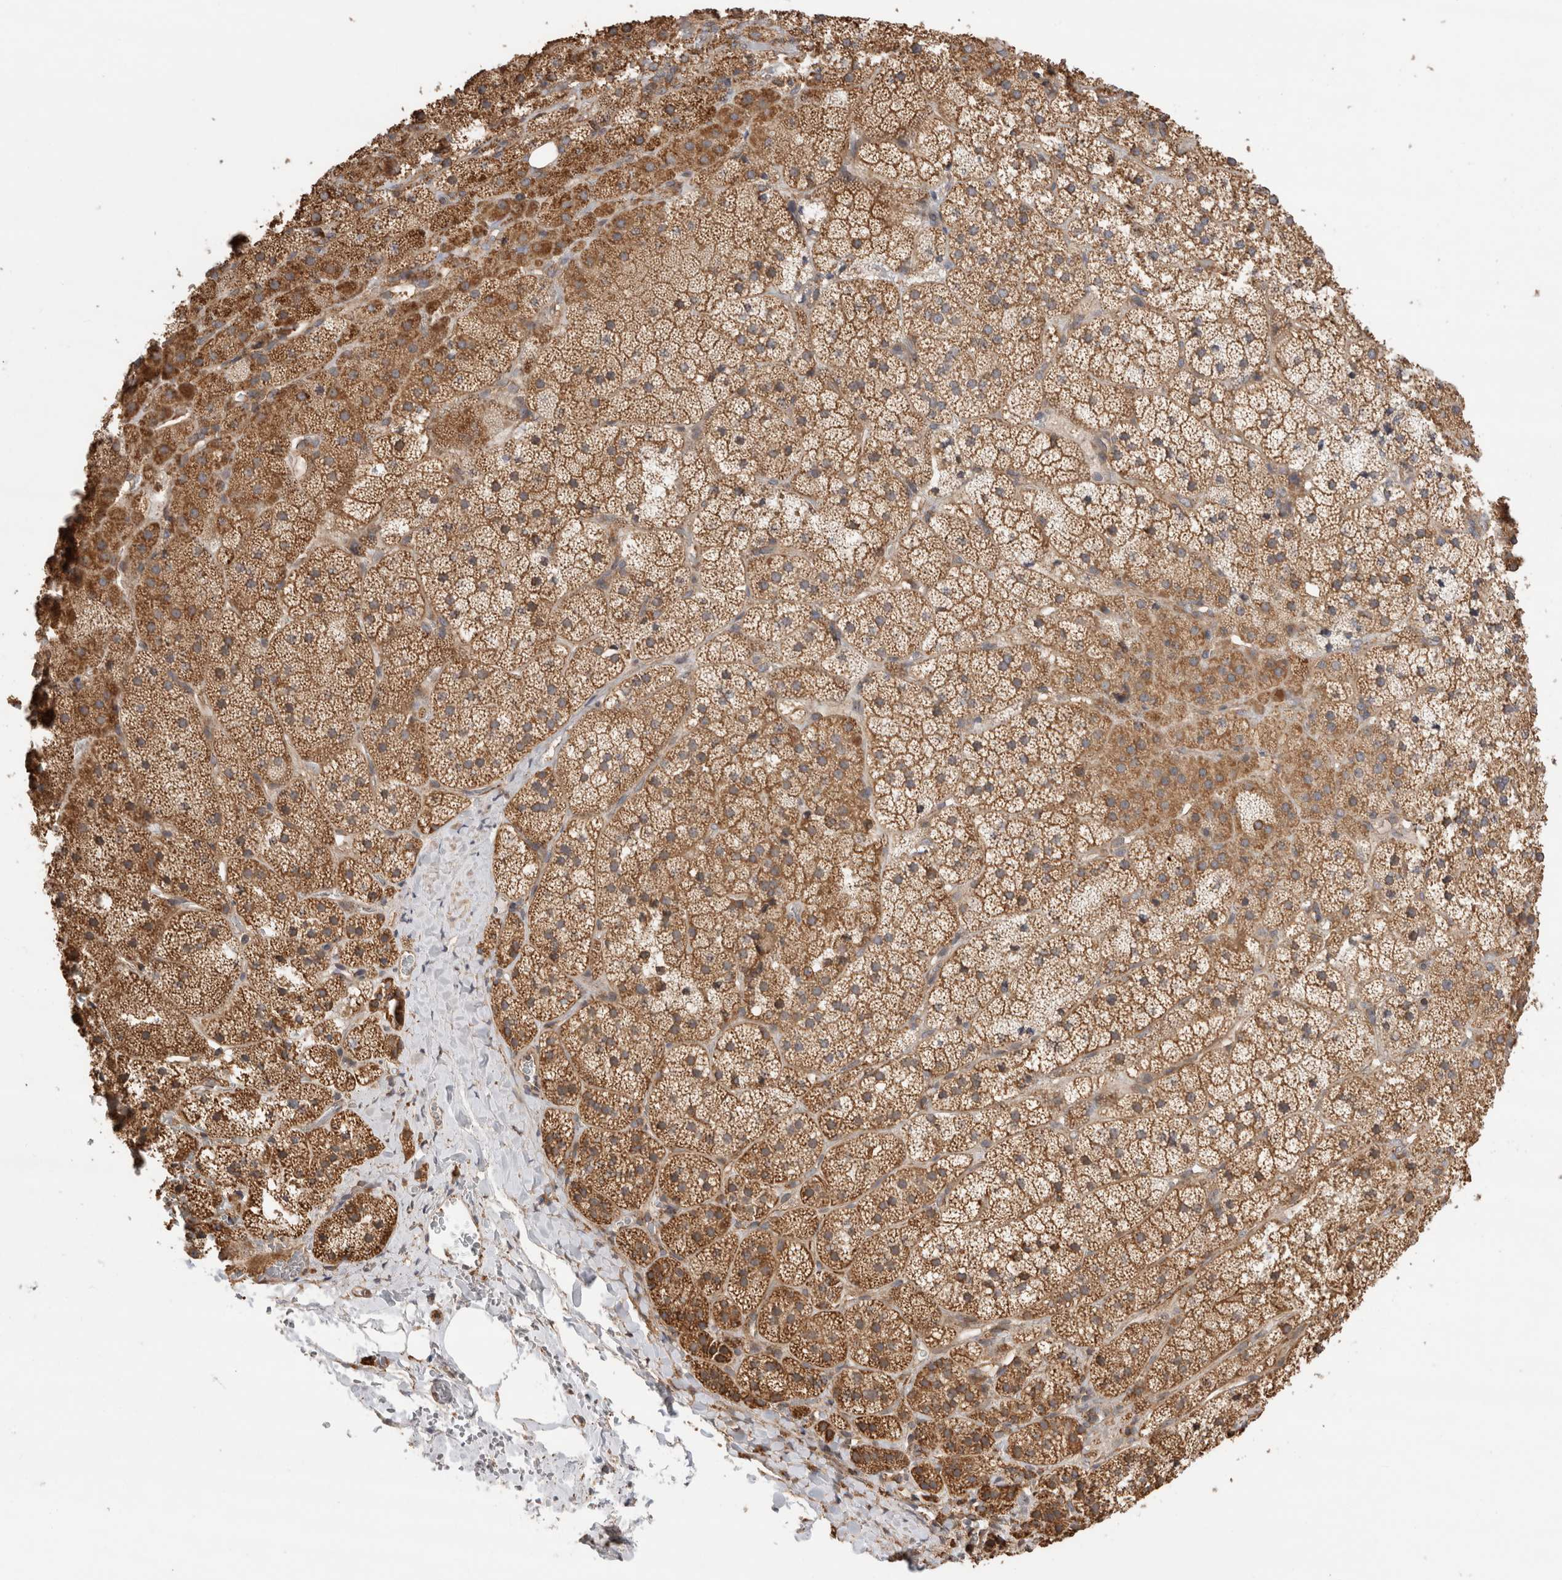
{"staining": {"intensity": "moderate", "quantity": ">75%", "location": "cytoplasmic/membranous"}, "tissue": "adrenal gland", "cell_type": "Glandular cells", "image_type": "normal", "snomed": [{"axis": "morphology", "description": "Normal tissue, NOS"}, {"axis": "topography", "description": "Adrenal gland"}], "caption": "Immunohistochemistry micrograph of unremarkable adrenal gland: adrenal gland stained using IHC shows medium levels of moderate protein expression localized specifically in the cytoplasmic/membranous of glandular cells, appearing as a cytoplasmic/membranous brown color.", "gene": "IMMP2L", "patient": {"sex": "female", "age": 44}}